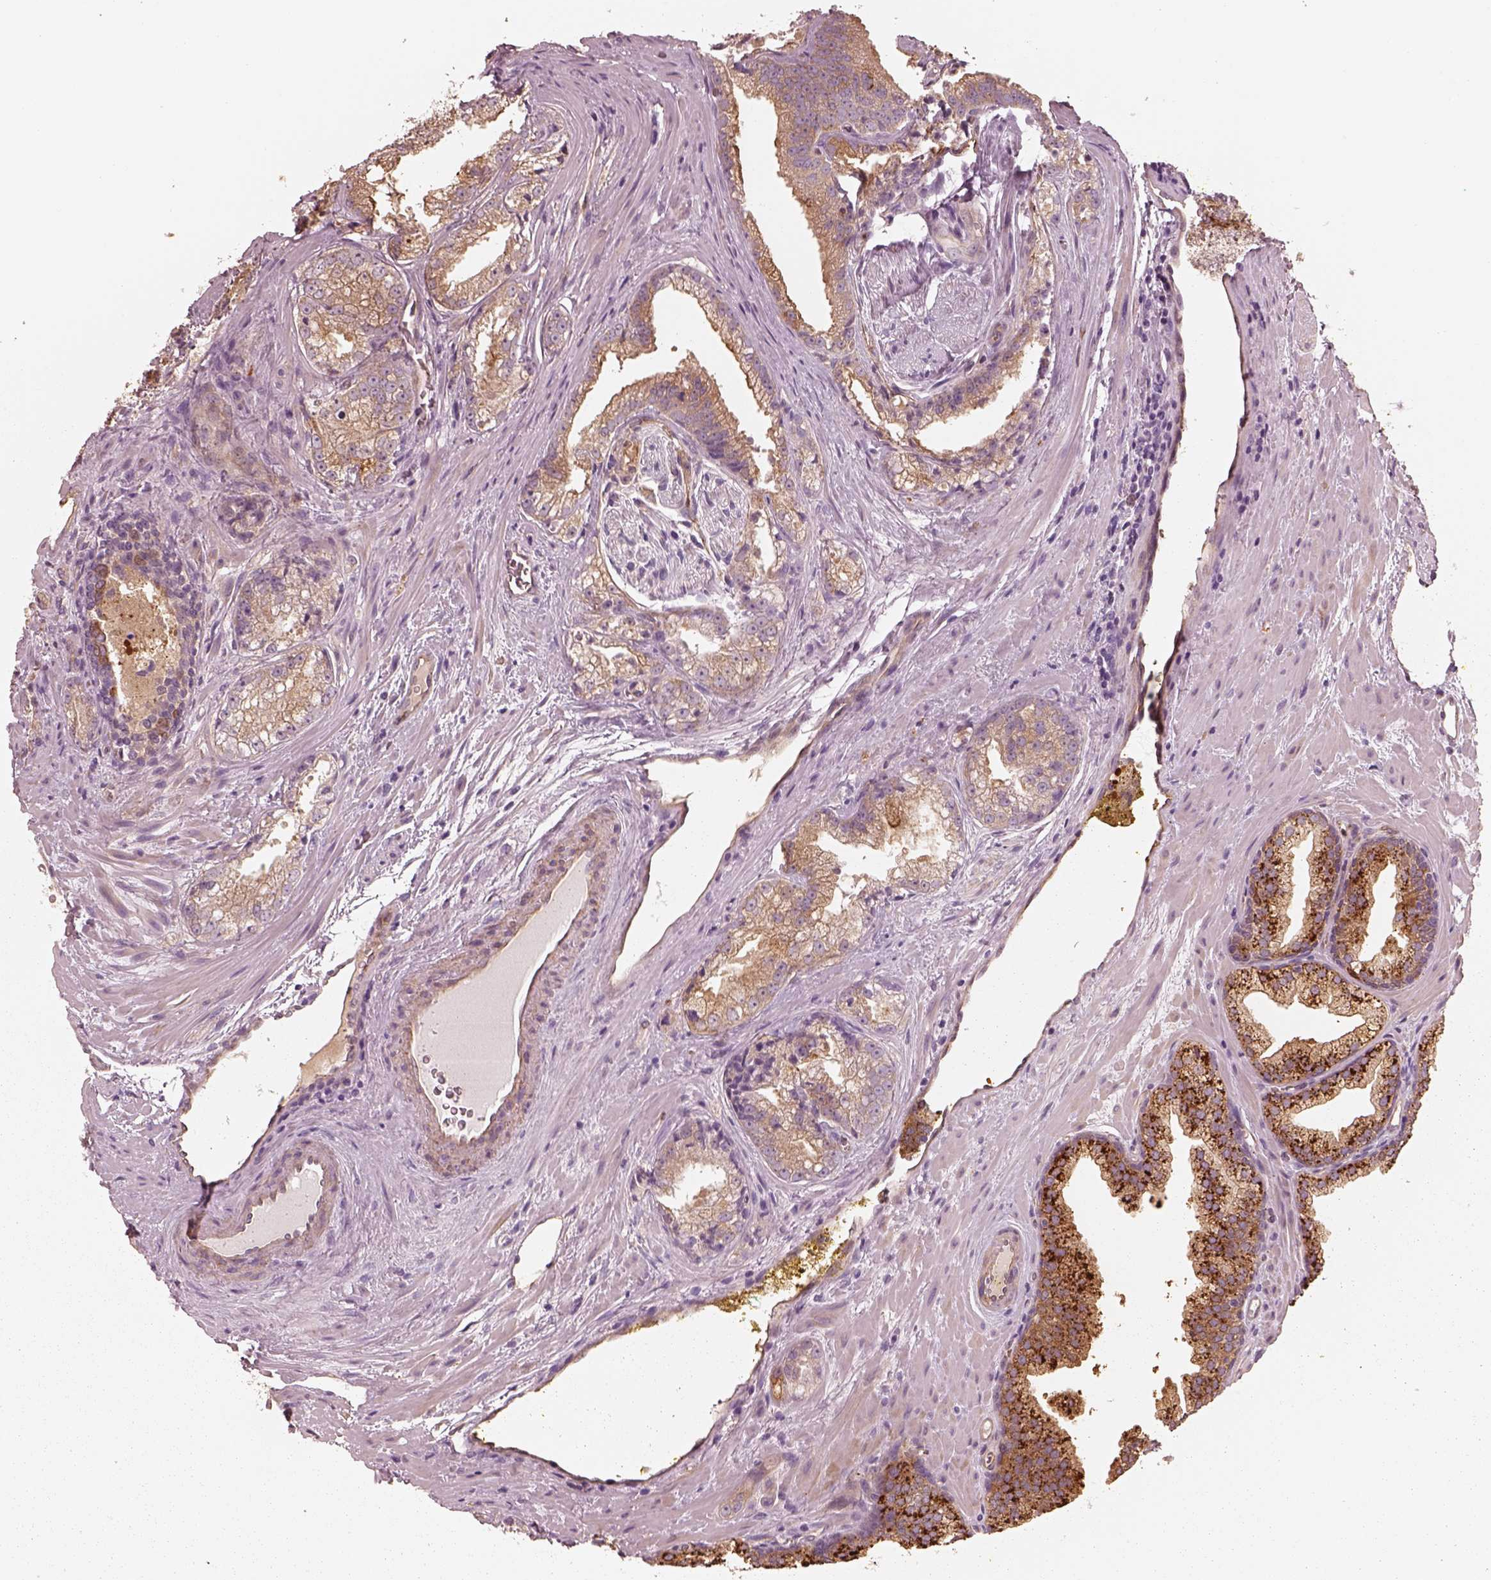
{"staining": {"intensity": "moderate", "quantity": ">75%", "location": "cytoplasmic/membranous"}, "tissue": "prostate cancer", "cell_type": "Tumor cells", "image_type": "cancer", "snomed": [{"axis": "morphology", "description": "Adenocarcinoma, NOS"}, {"axis": "morphology", "description": "Adenocarcinoma, High grade"}, {"axis": "topography", "description": "Prostate"}], "caption": "Immunohistochemical staining of human prostate cancer (adenocarcinoma) reveals medium levels of moderate cytoplasmic/membranous protein expression in about >75% of tumor cells. (Stains: DAB (3,3'-diaminobenzidine) in brown, nuclei in blue, Microscopy: brightfield microscopy at high magnification).", "gene": "CRYM", "patient": {"sex": "male", "age": 70}}